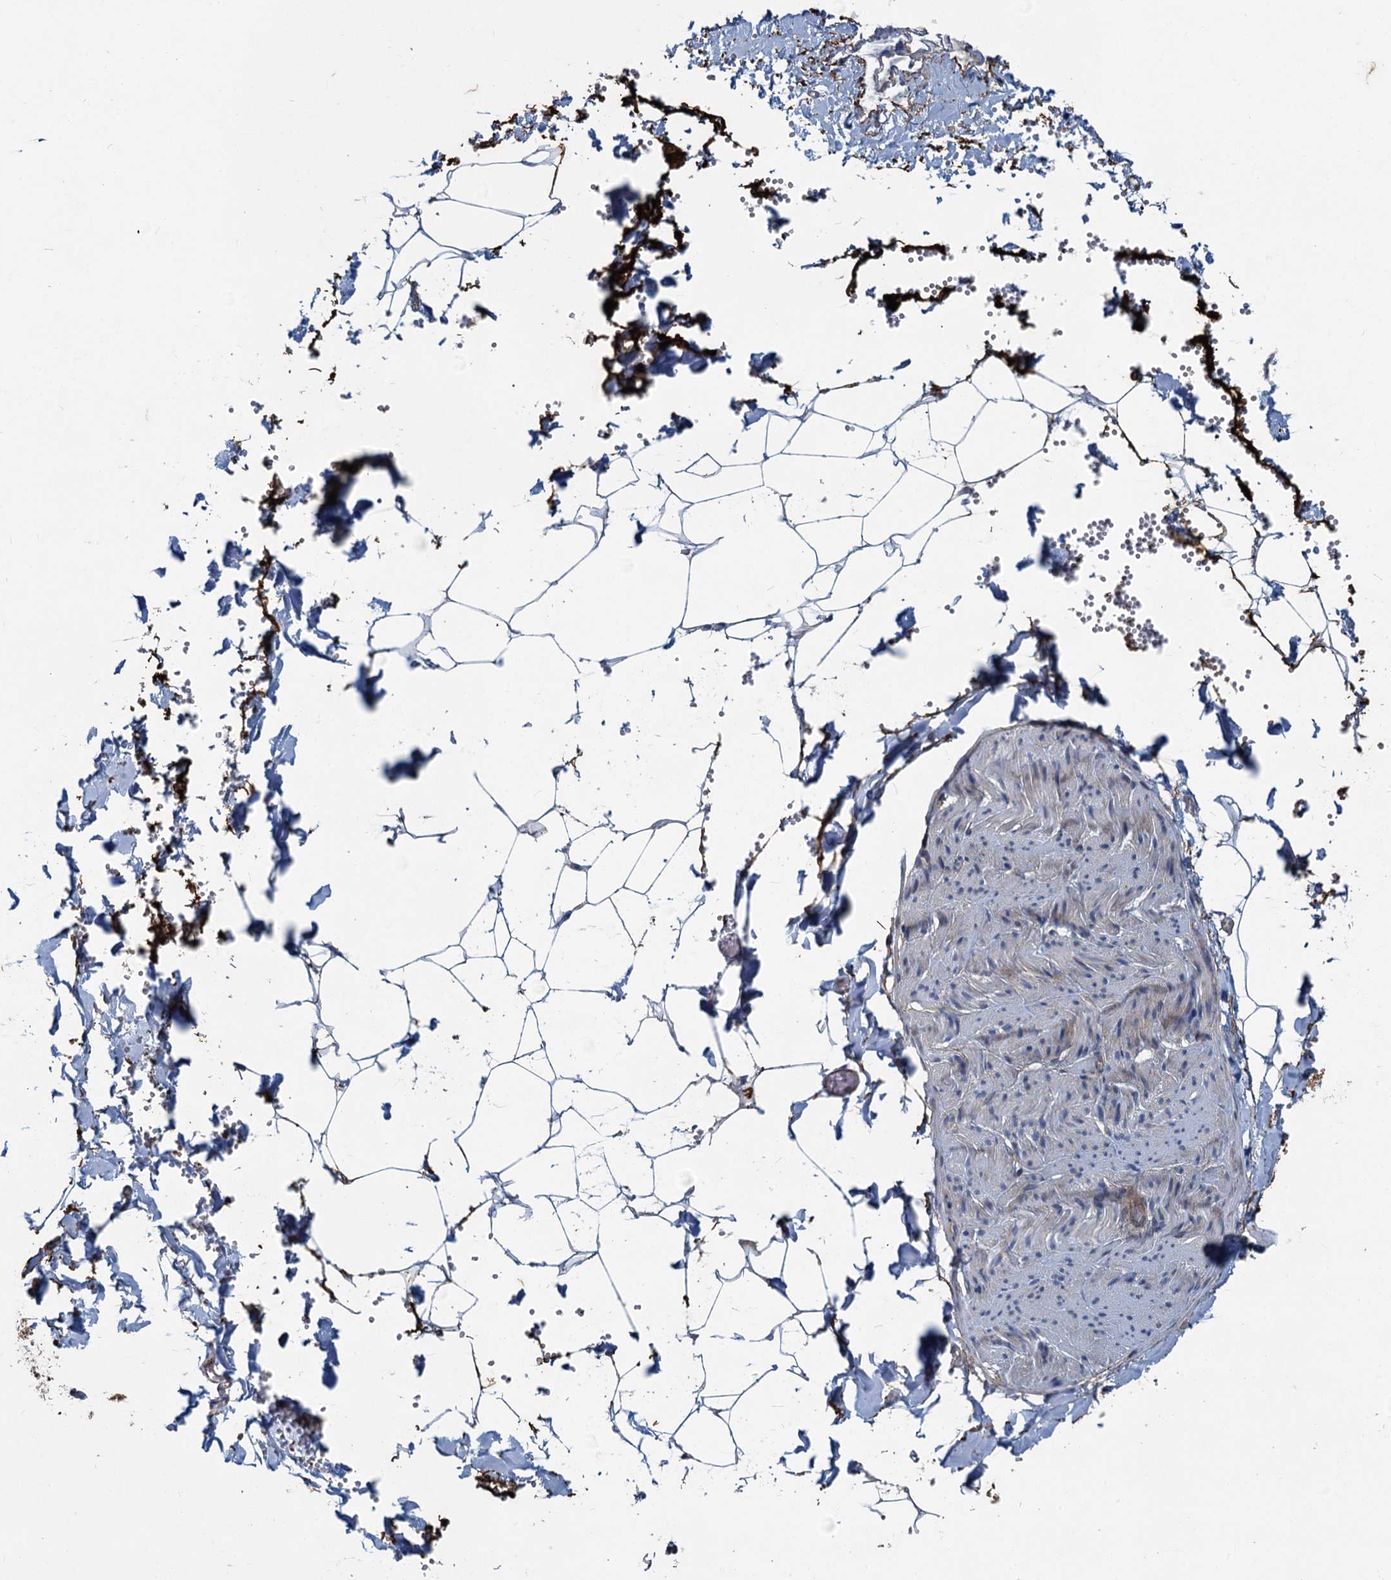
{"staining": {"intensity": "weak", "quantity": "25%-75%", "location": "cytoplasmic/membranous"}, "tissue": "adipose tissue", "cell_type": "Adipocytes", "image_type": "normal", "snomed": [{"axis": "morphology", "description": "Normal tissue, NOS"}, {"axis": "topography", "description": "Gallbladder"}, {"axis": "topography", "description": "Peripheral nerve tissue"}], "caption": "An immunohistochemistry micrograph of normal tissue is shown. Protein staining in brown highlights weak cytoplasmic/membranous positivity in adipose tissue within adipocytes.", "gene": "ADCY2", "patient": {"sex": "male", "age": 38}}